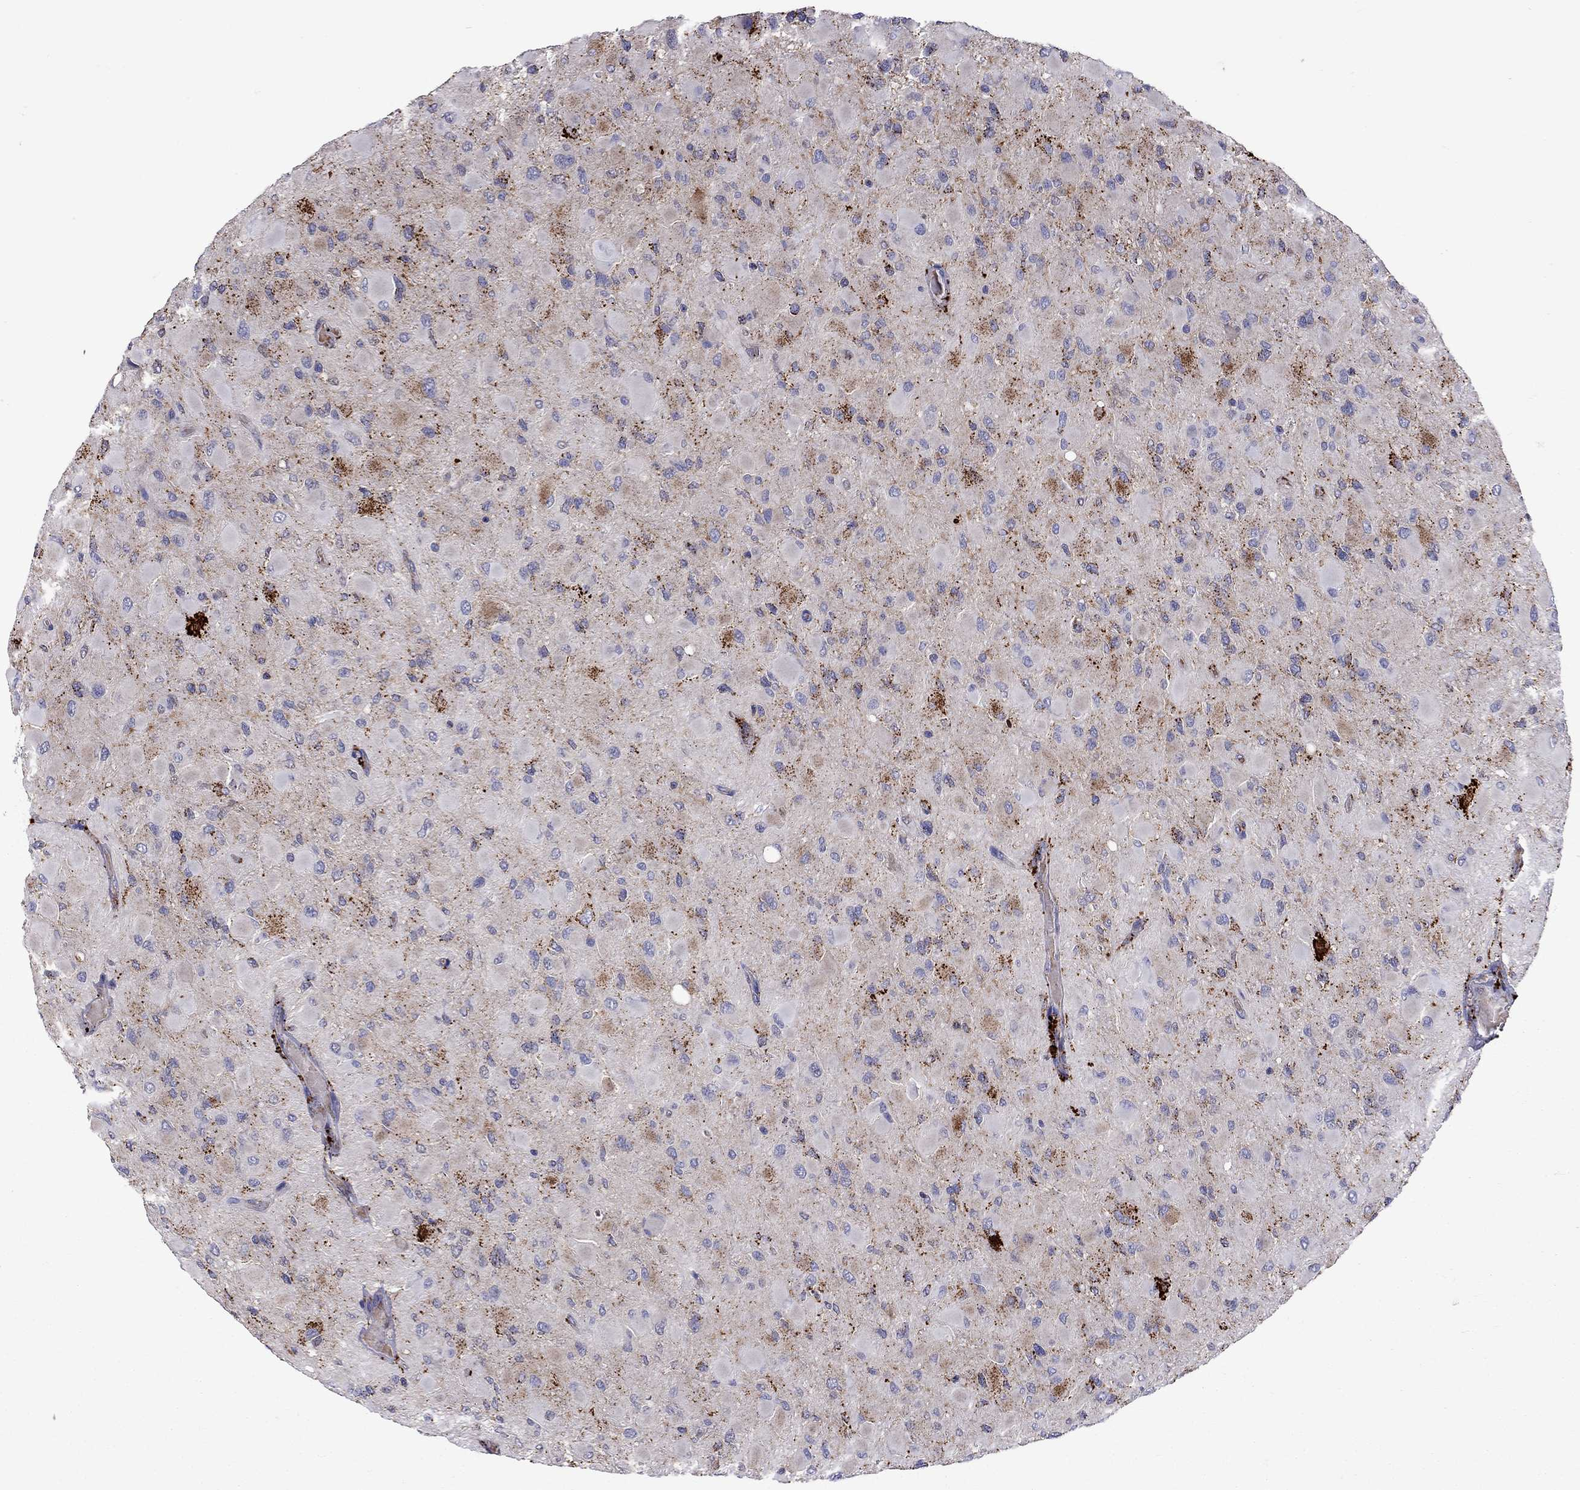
{"staining": {"intensity": "negative", "quantity": "none", "location": "none"}, "tissue": "glioma", "cell_type": "Tumor cells", "image_type": "cancer", "snomed": [{"axis": "morphology", "description": "Glioma, malignant, High grade"}, {"axis": "topography", "description": "Cerebral cortex"}], "caption": "The immunohistochemistry image has no significant staining in tumor cells of high-grade glioma (malignant) tissue.", "gene": "SERPINA3", "patient": {"sex": "female", "age": 36}}